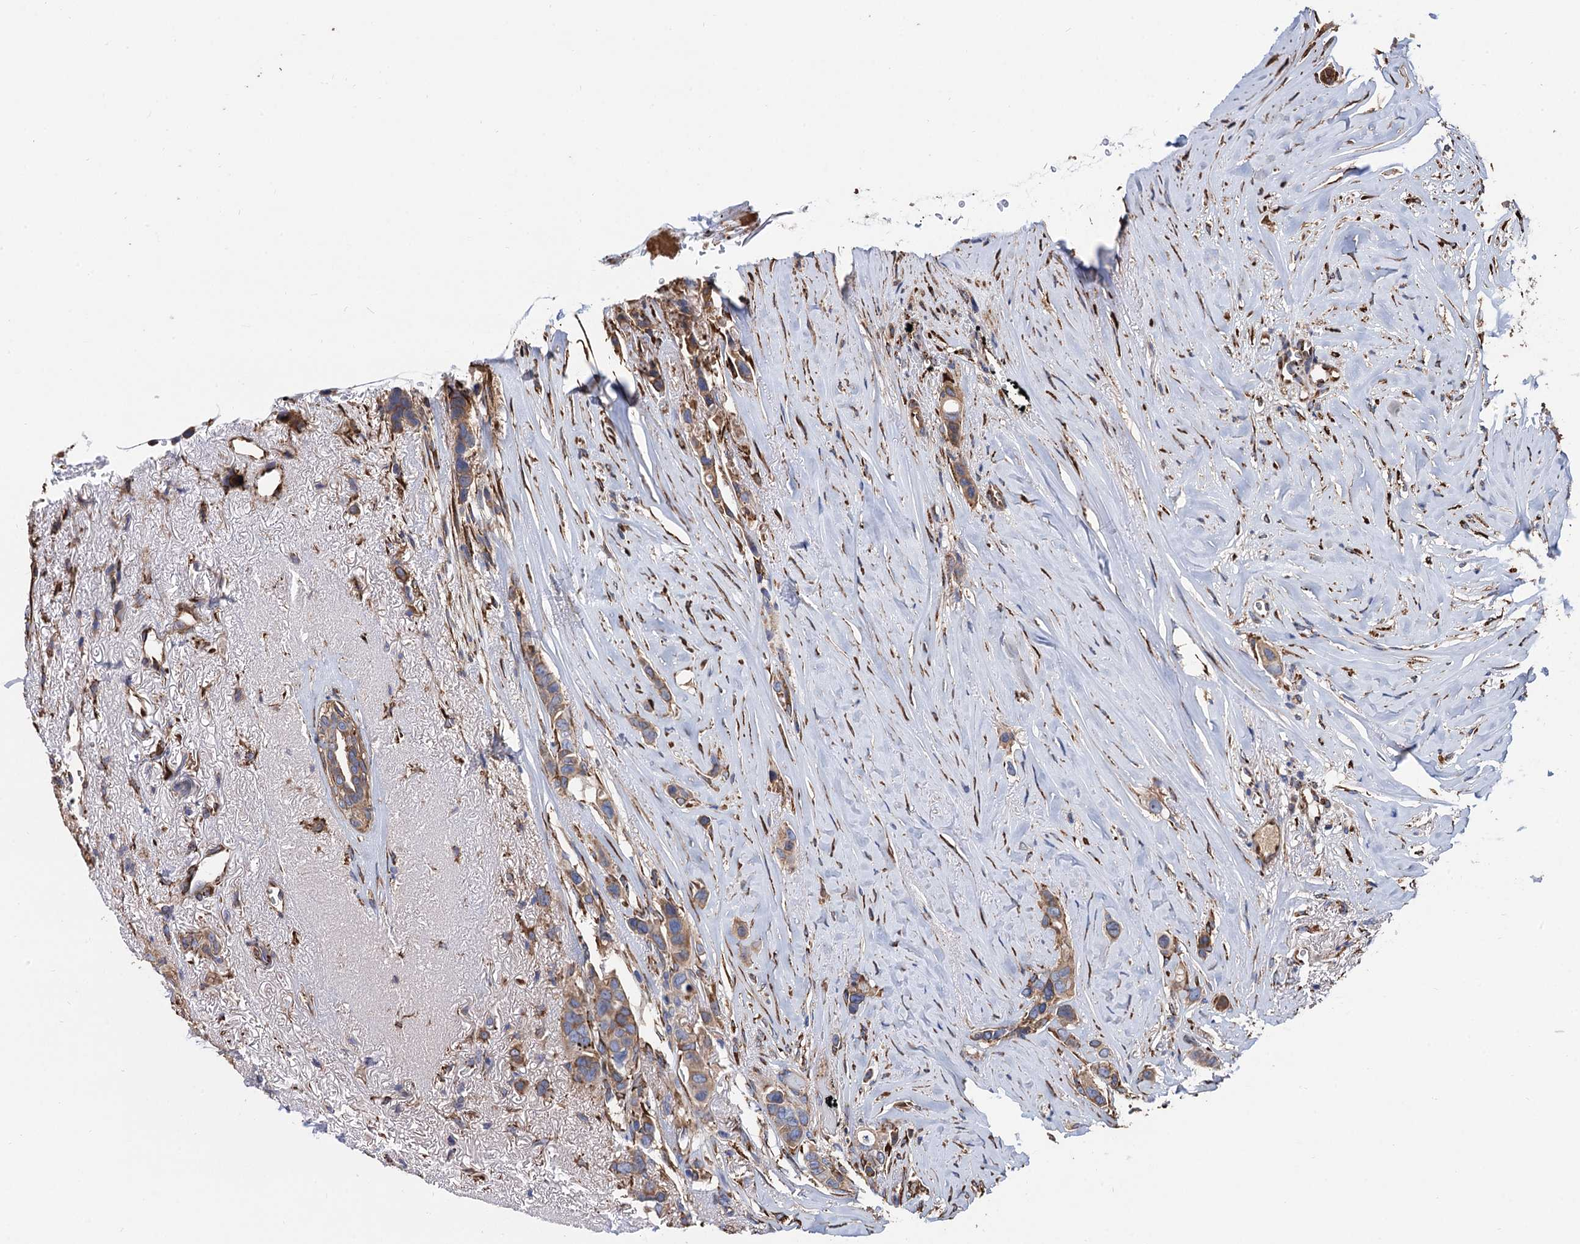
{"staining": {"intensity": "weak", "quantity": ">75%", "location": "cytoplasmic/membranous"}, "tissue": "breast cancer", "cell_type": "Tumor cells", "image_type": "cancer", "snomed": [{"axis": "morphology", "description": "Lobular carcinoma"}, {"axis": "topography", "description": "Breast"}], "caption": "Approximately >75% of tumor cells in human breast cancer (lobular carcinoma) exhibit weak cytoplasmic/membranous protein staining as visualized by brown immunohistochemical staining.", "gene": "CNNM1", "patient": {"sex": "female", "age": 51}}